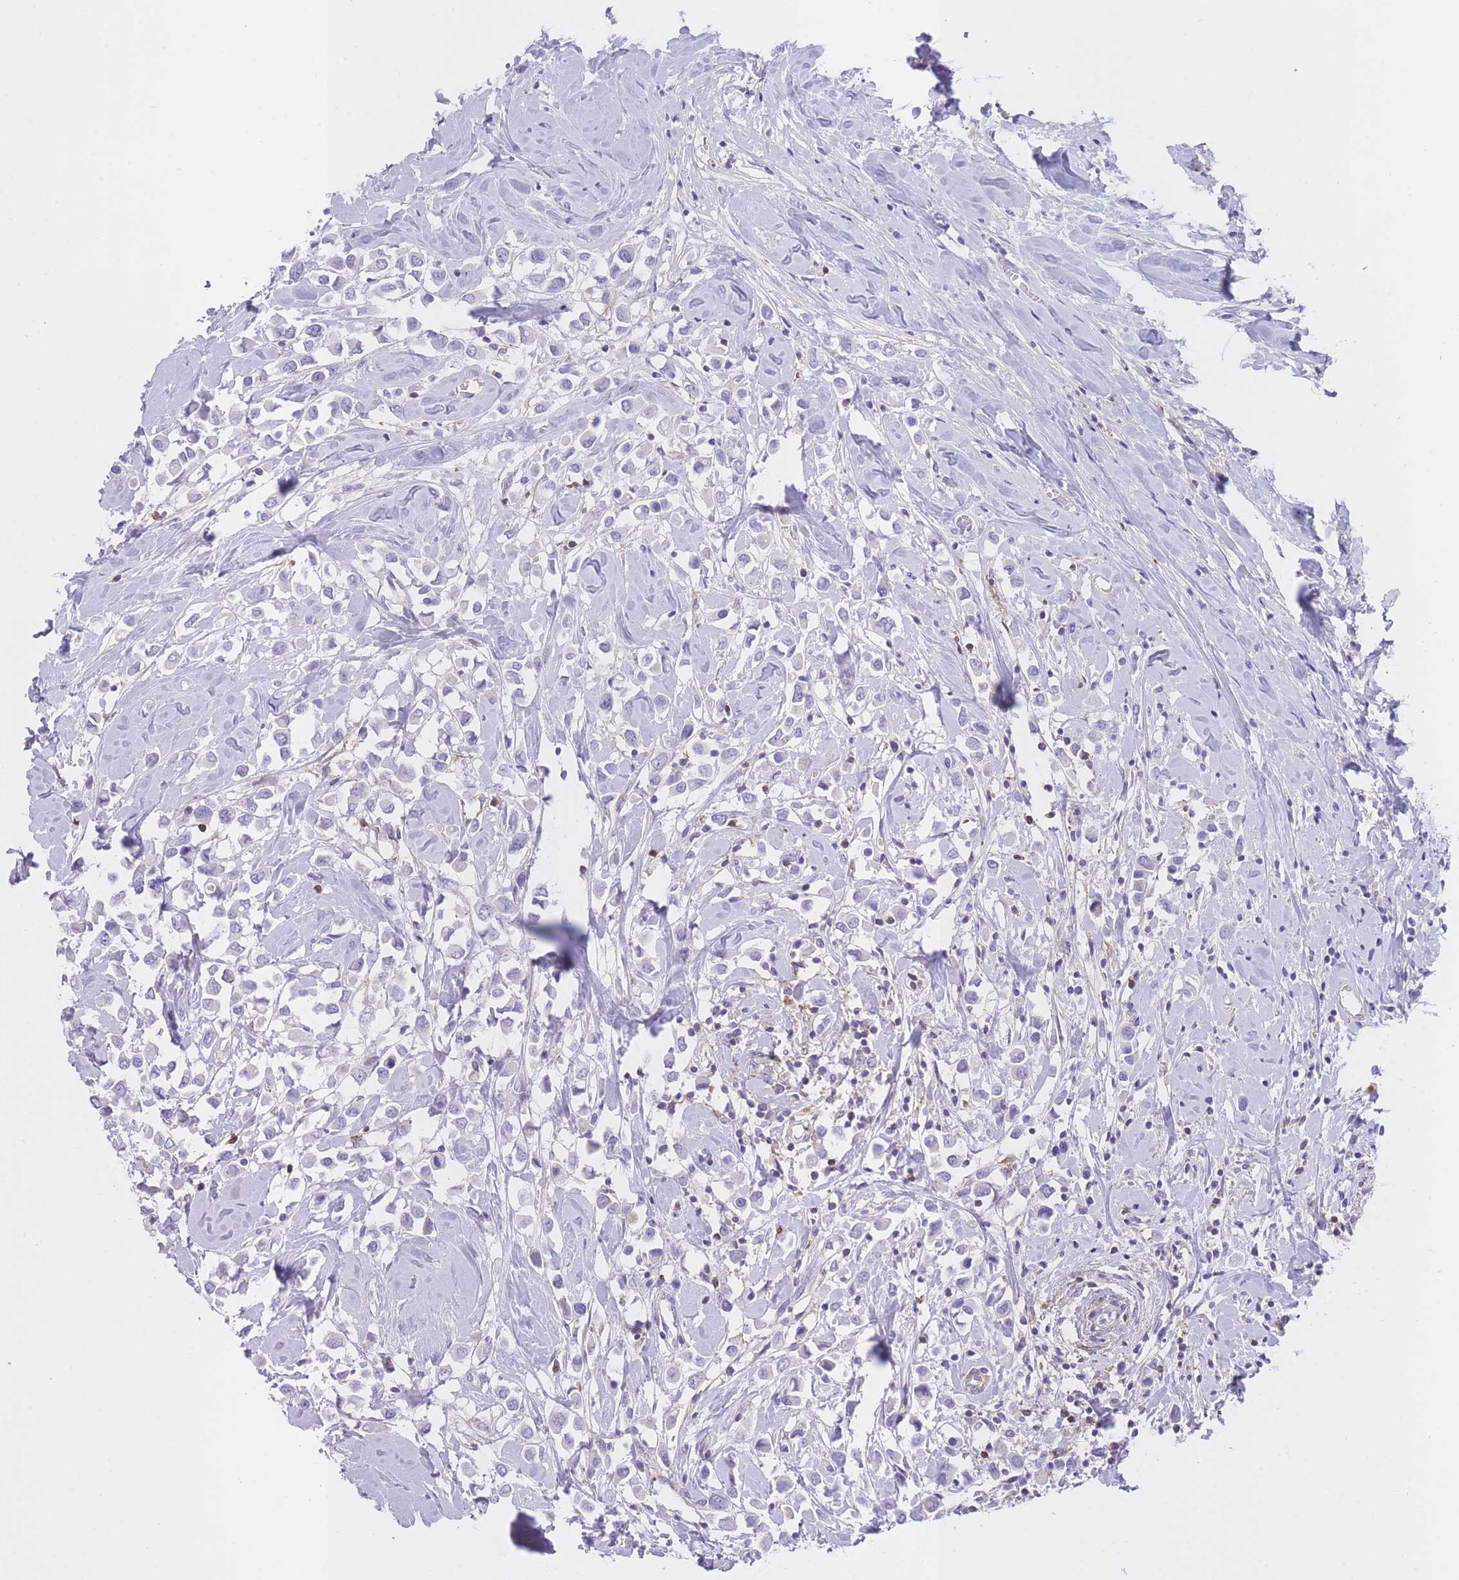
{"staining": {"intensity": "negative", "quantity": "none", "location": "none"}, "tissue": "breast cancer", "cell_type": "Tumor cells", "image_type": "cancer", "snomed": [{"axis": "morphology", "description": "Duct carcinoma"}, {"axis": "topography", "description": "Breast"}], "caption": "Human breast infiltrating ductal carcinoma stained for a protein using IHC reveals no expression in tumor cells.", "gene": "LDB3", "patient": {"sex": "female", "age": 61}}